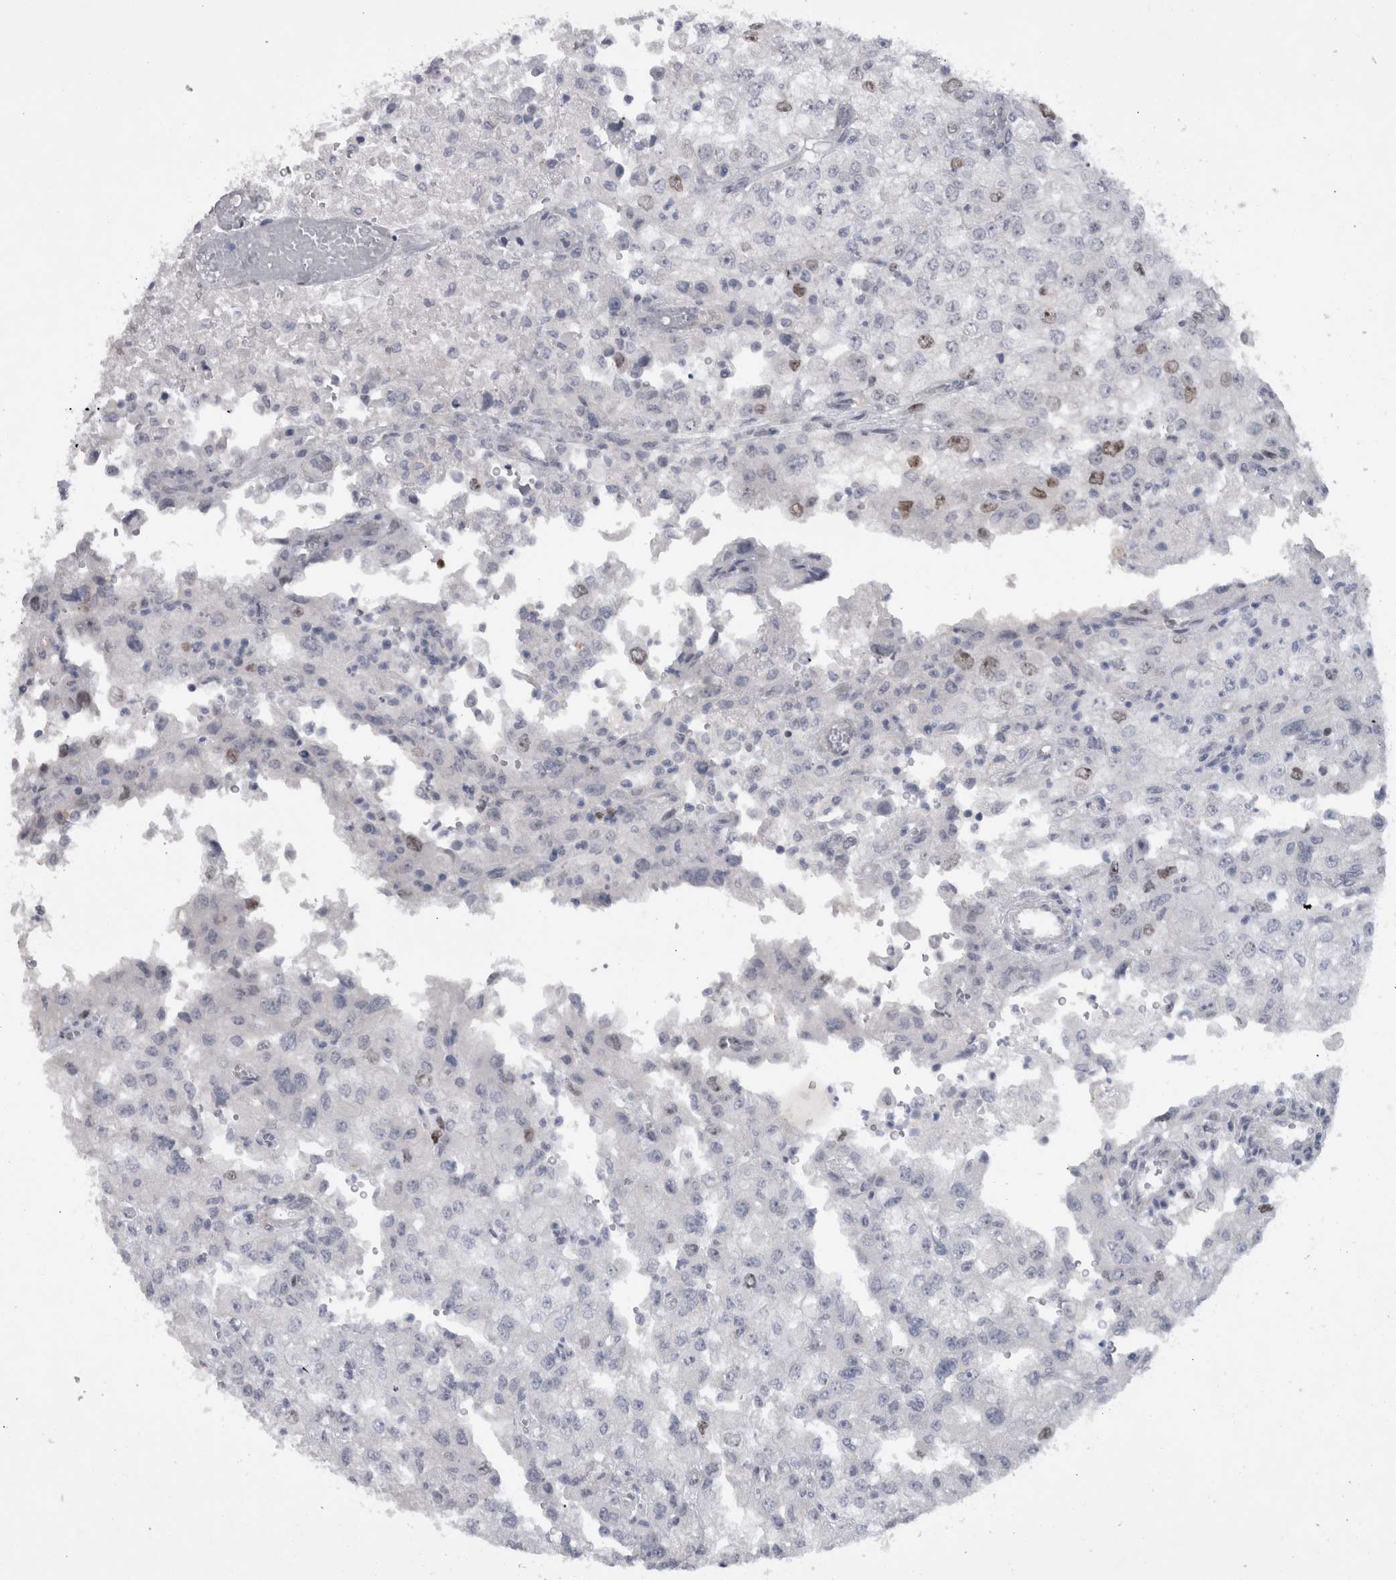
{"staining": {"intensity": "moderate", "quantity": "<25%", "location": "nuclear"}, "tissue": "renal cancer", "cell_type": "Tumor cells", "image_type": "cancer", "snomed": [{"axis": "morphology", "description": "Adenocarcinoma, NOS"}, {"axis": "topography", "description": "Kidney"}], "caption": "Renal cancer tissue exhibits moderate nuclear positivity in about <25% of tumor cells", "gene": "KIF18B", "patient": {"sex": "female", "age": 54}}